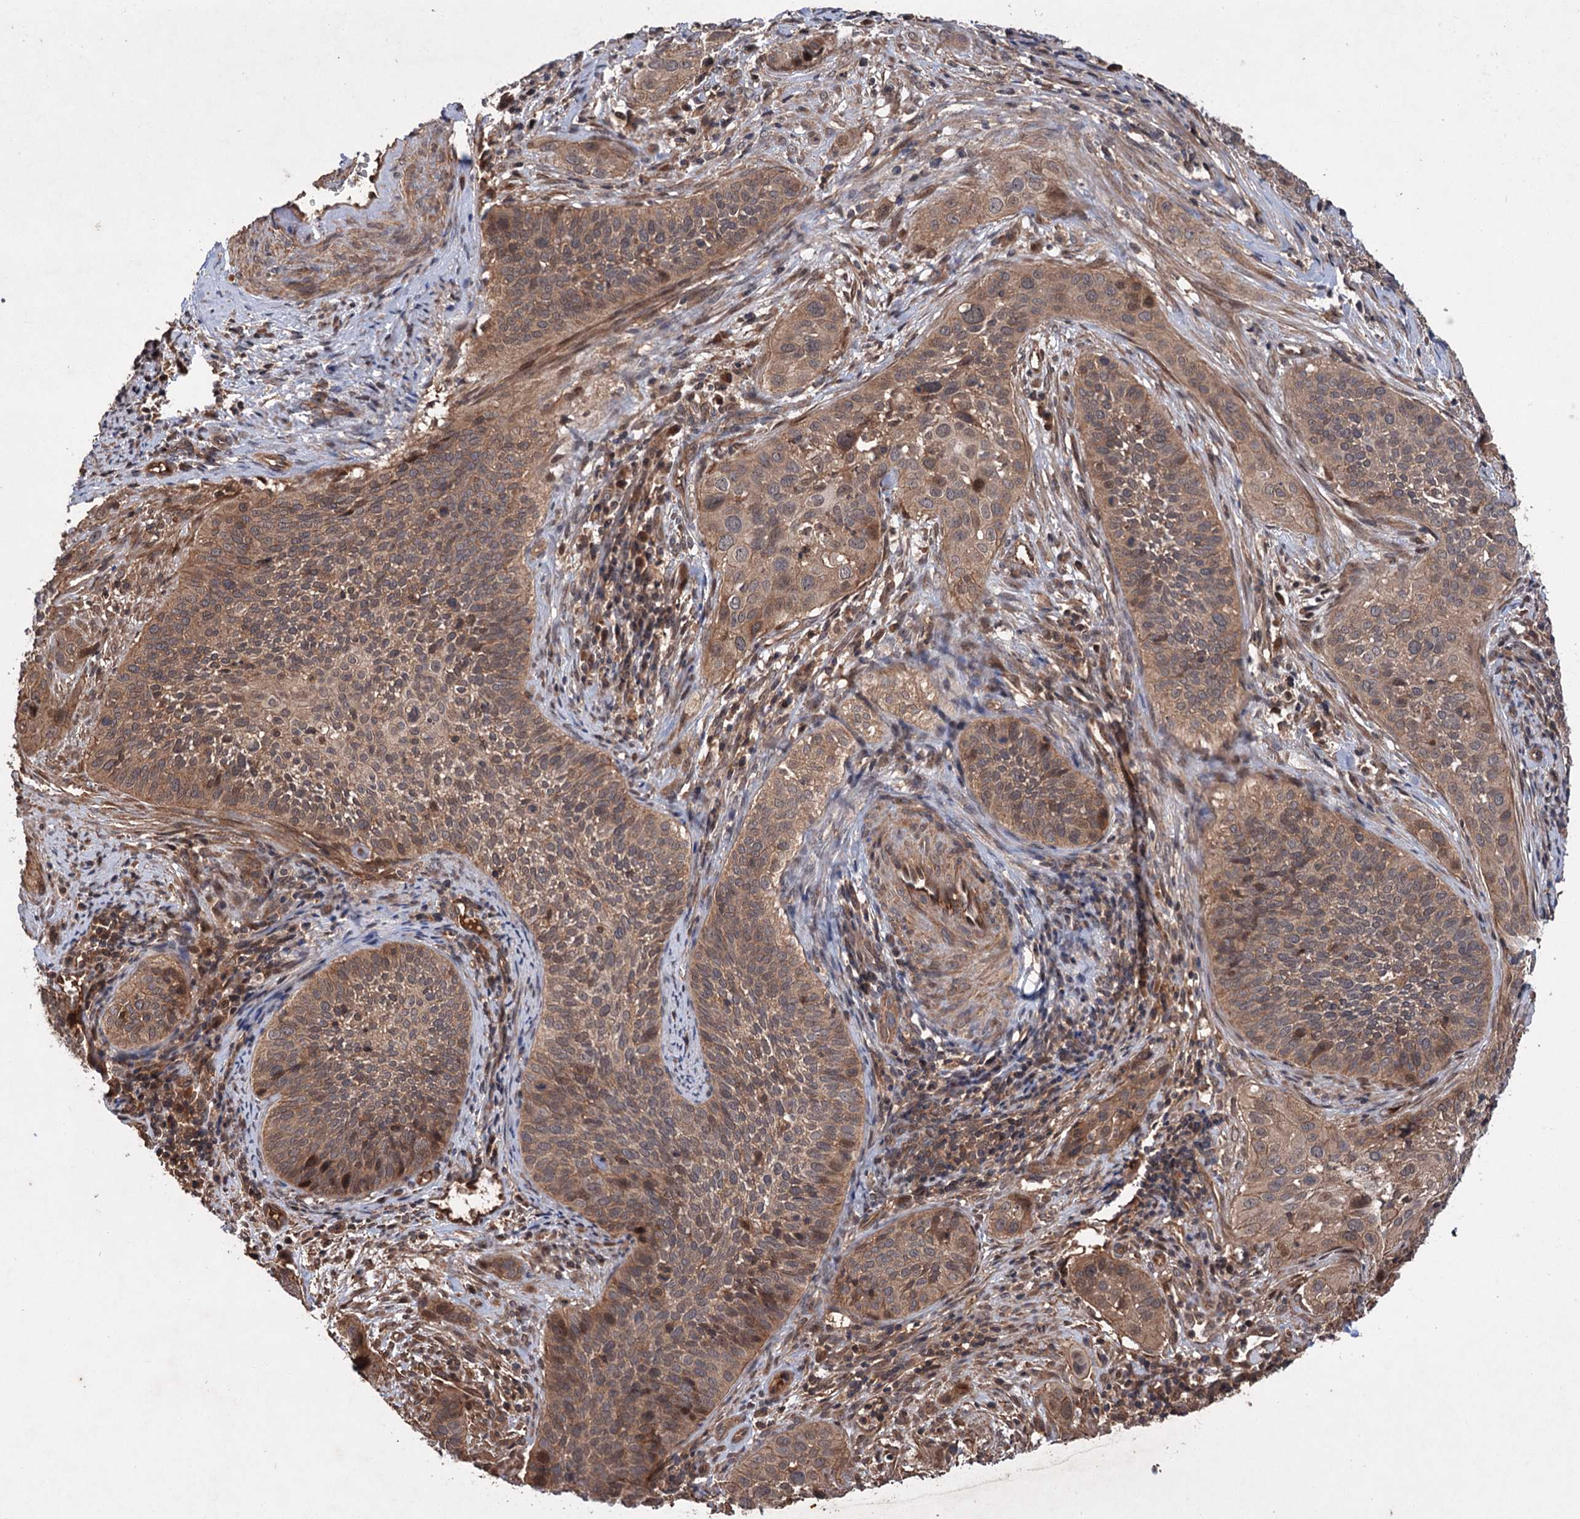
{"staining": {"intensity": "moderate", "quantity": "25%-75%", "location": "cytoplasmic/membranous,nuclear"}, "tissue": "cervical cancer", "cell_type": "Tumor cells", "image_type": "cancer", "snomed": [{"axis": "morphology", "description": "Squamous cell carcinoma, NOS"}, {"axis": "topography", "description": "Cervix"}], "caption": "A brown stain shows moderate cytoplasmic/membranous and nuclear staining of a protein in cervical cancer (squamous cell carcinoma) tumor cells.", "gene": "ADK", "patient": {"sex": "female", "age": 34}}